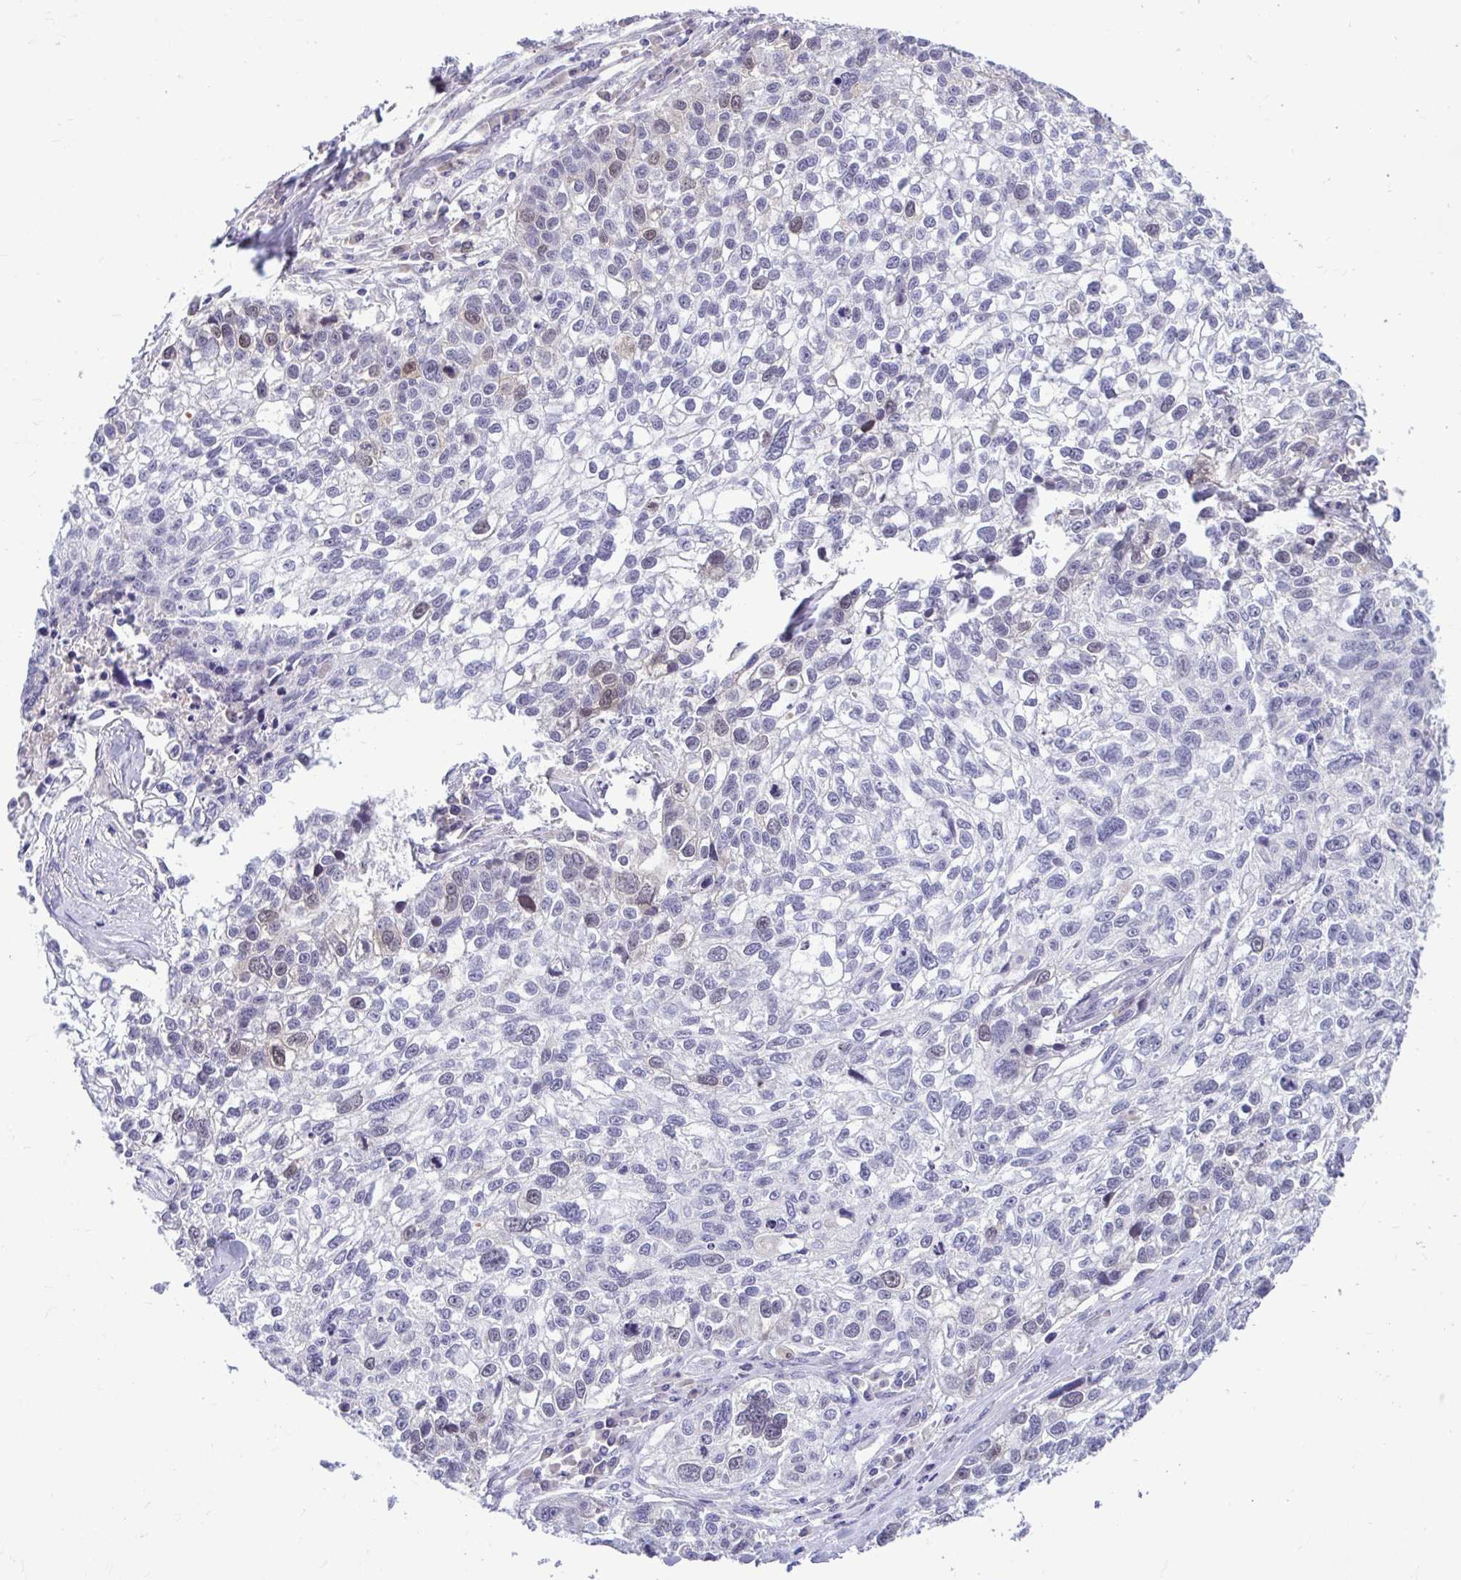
{"staining": {"intensity": "weak", "quantity": "<25%", "location": "nuclear"}, "tissue": "lung cancer", "cell_type": "Tumor cells", "image_type": "cancer", "snomed": [{"axis": "morphology", "description": "Squamous cell carcinoma, NOS"}, {"axis": "topography", "description": "Lung"}], "caption": "This is a photomicrograph of IHC staining of lung cancer (squamous cell carcinoma), which shows no expression in tumor cells.", "gene": "CDC20", "patient": {"sex": "male", "age": 74}}